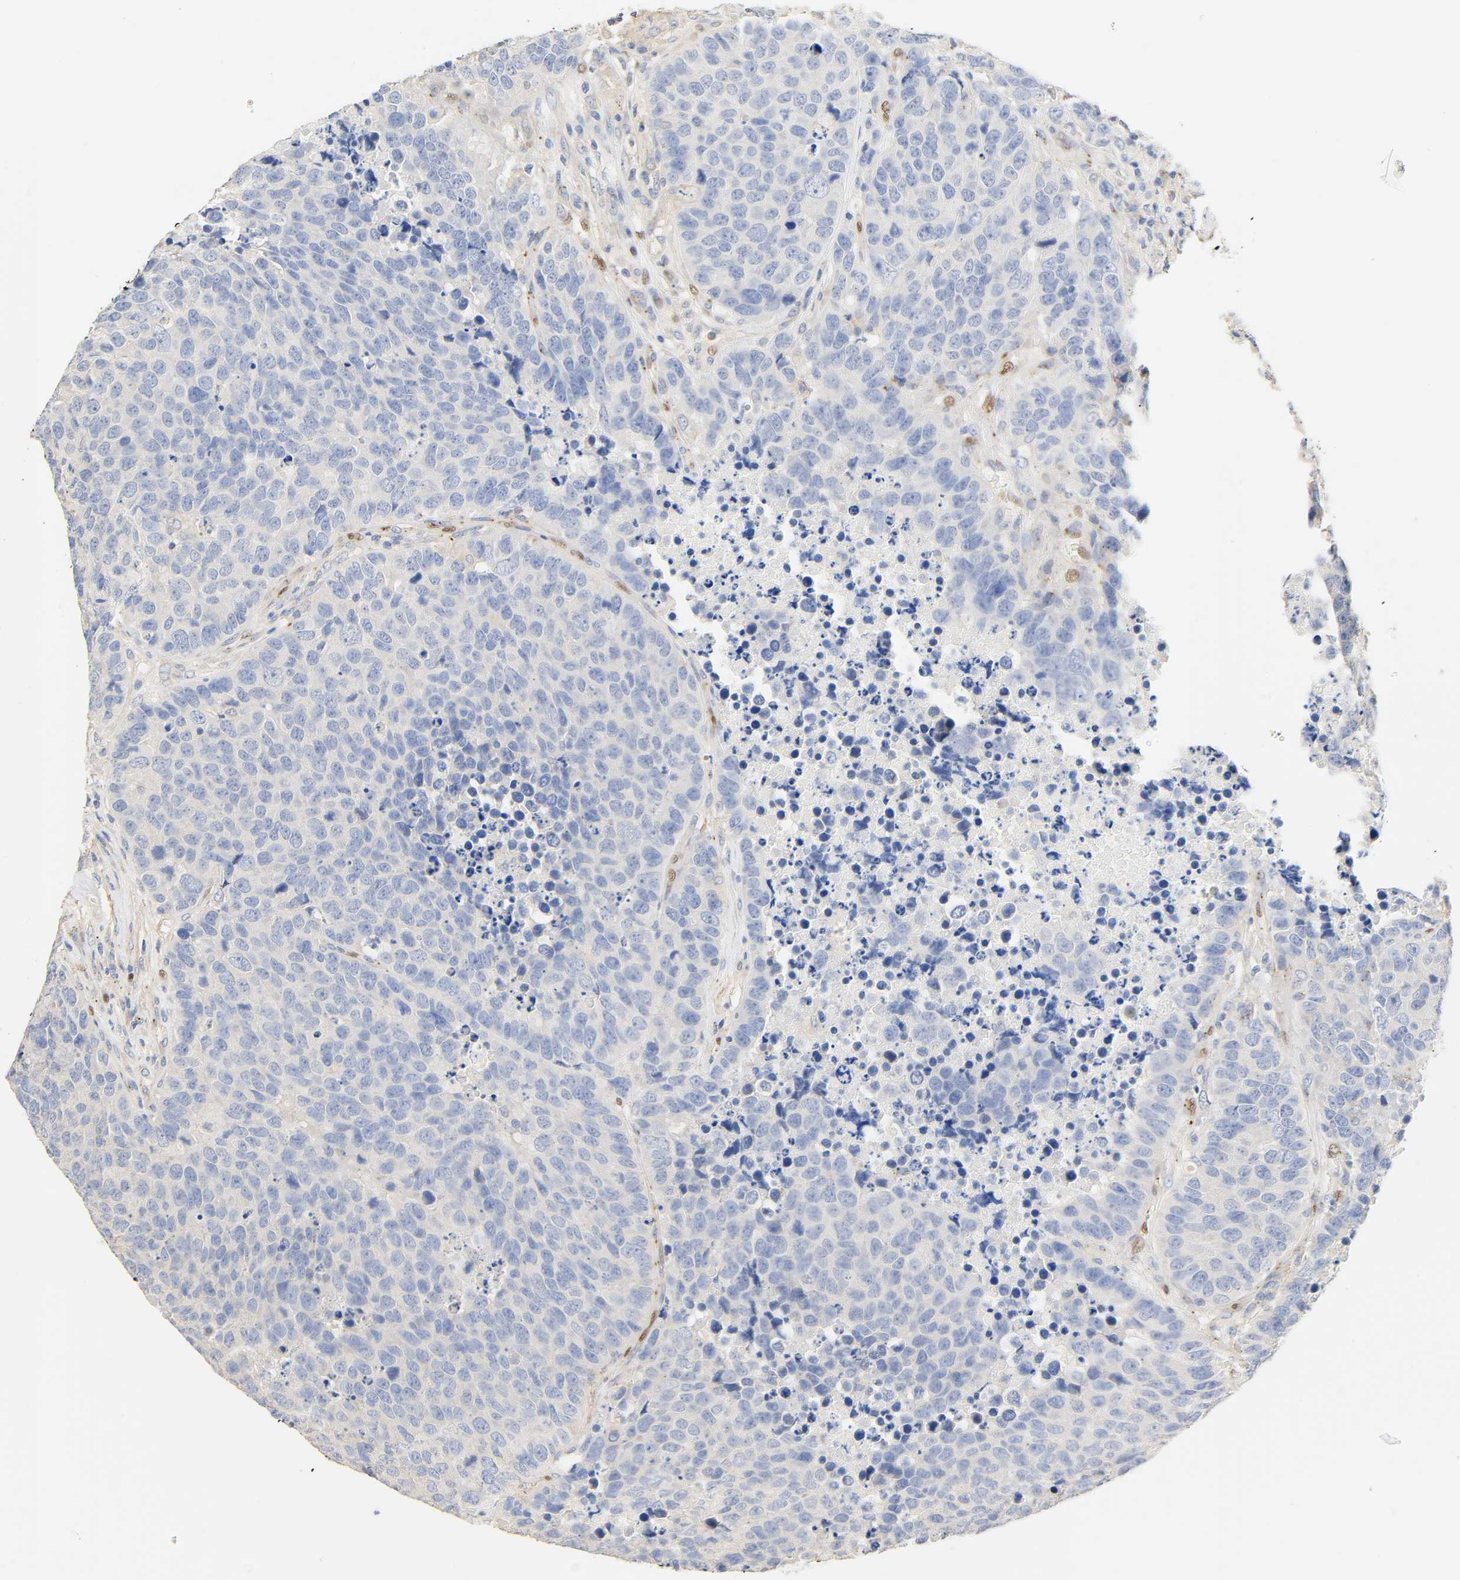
{"staining": {"intensity": "negative", "quantity": "none", "location": "none"}, "tissue": "carcinoid", "cell_type": "Tumor cells", "image_type": "cancer", "snomed": [{"axis": "morphology", "description": "Carcinoid, malignant, NOS"}, {"axis": "topography", "description": "Lung"}], "caption": "A high-resolution photomicrograph shows immunohistochemistry staining of carcinoid (malignant), which displays no significant expression in tumor cells.", "gene": "BORCS8-MEF2B", "patient": {"sex": "male", "age": 60}}